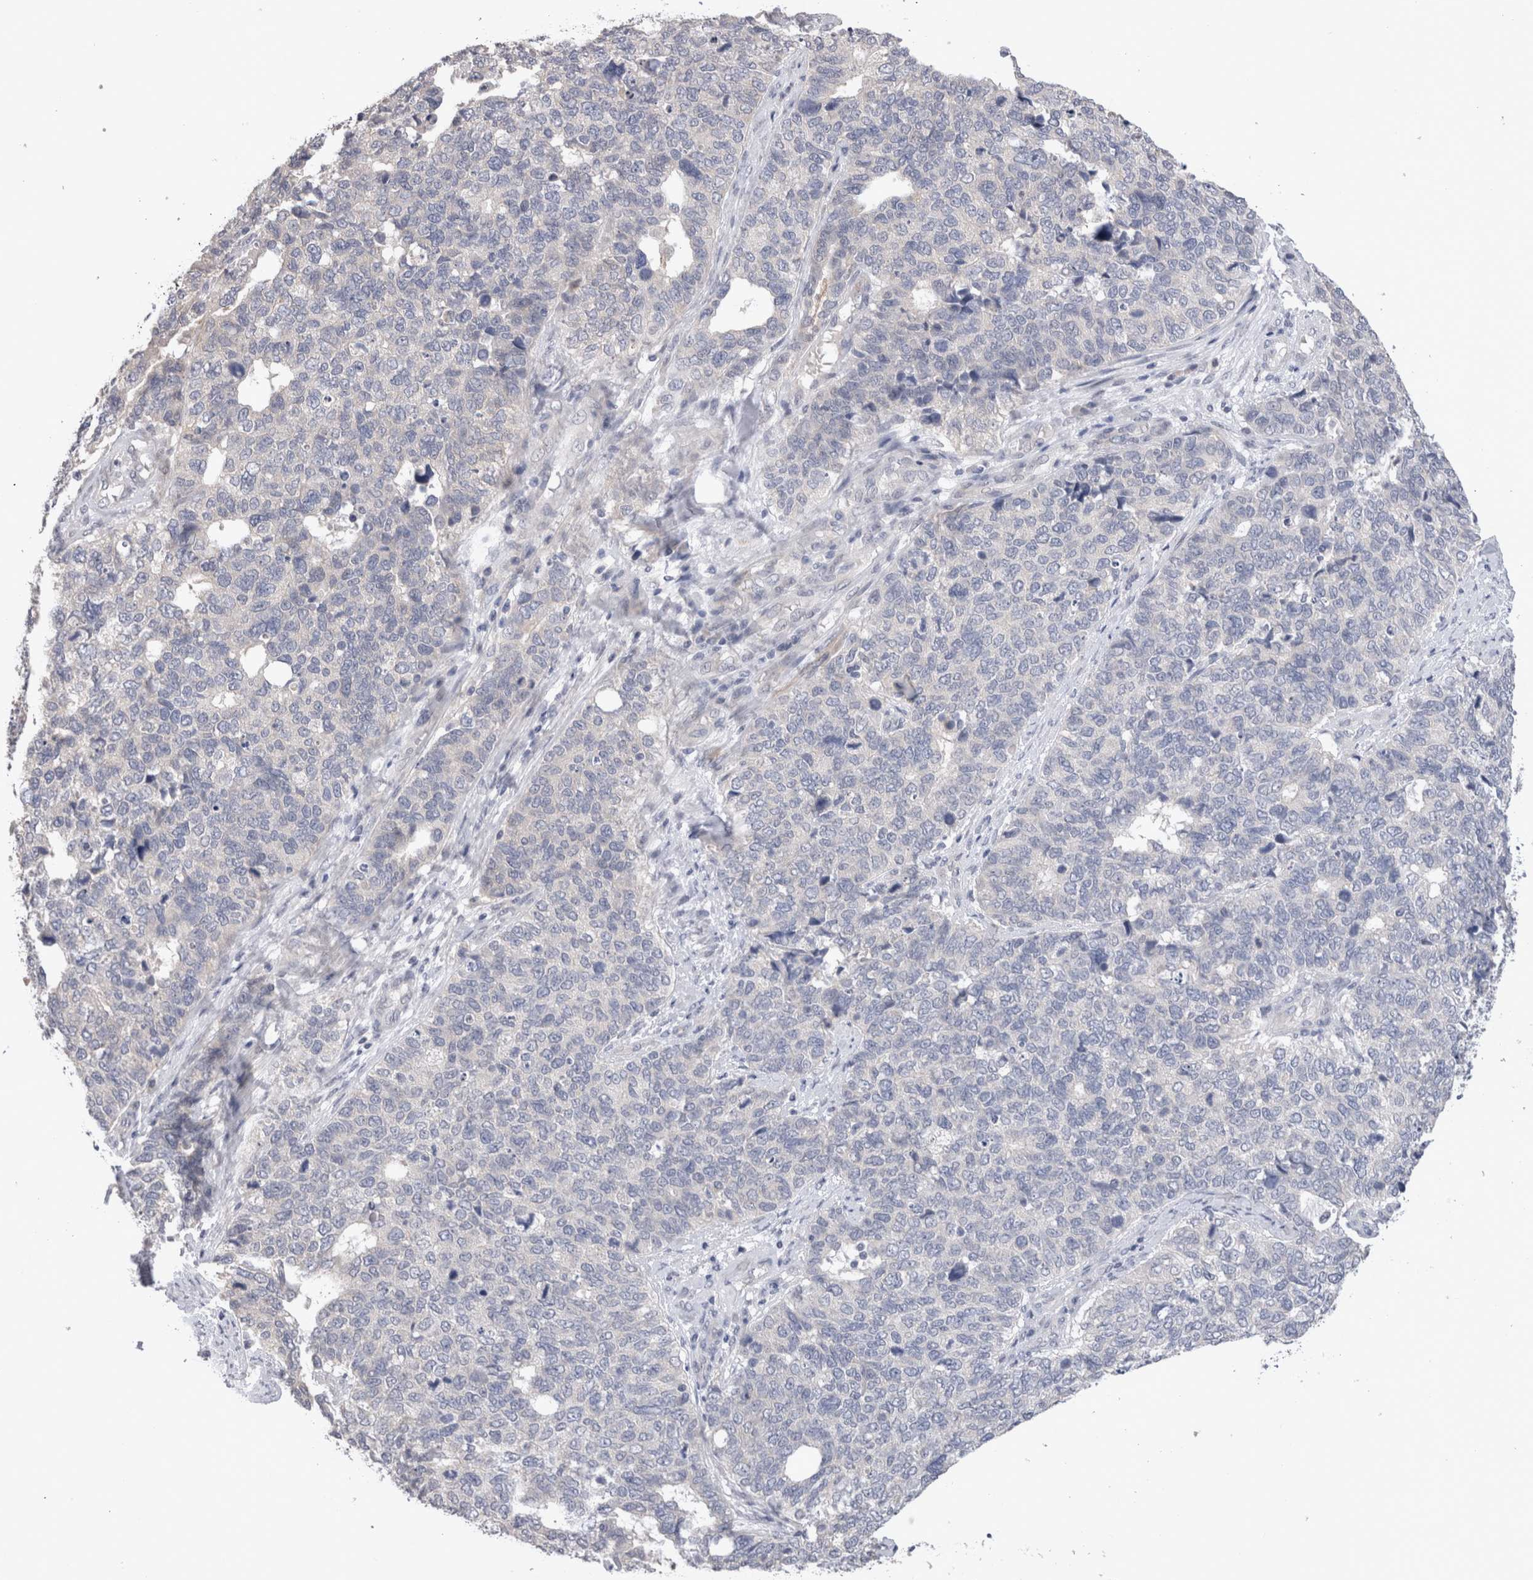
{"staining": {"intensity": "negative", "quantity": "none", "location": "none"}, "tissue": "cervical cancer", "cell_type": "Tumor cells", "image_type": "cancer", "snomed": [{"axis": "morphology", "description": "Squamous cell carcinoma, NOS"}, {"axis": "topography", "description": "Cervix"}], "caption": "Tumor cells show no significant protein staining in squamous cell carcinoma (cervical).", "gene": "CRYBG1", "patient": {"sex": "female", "age": 63}}